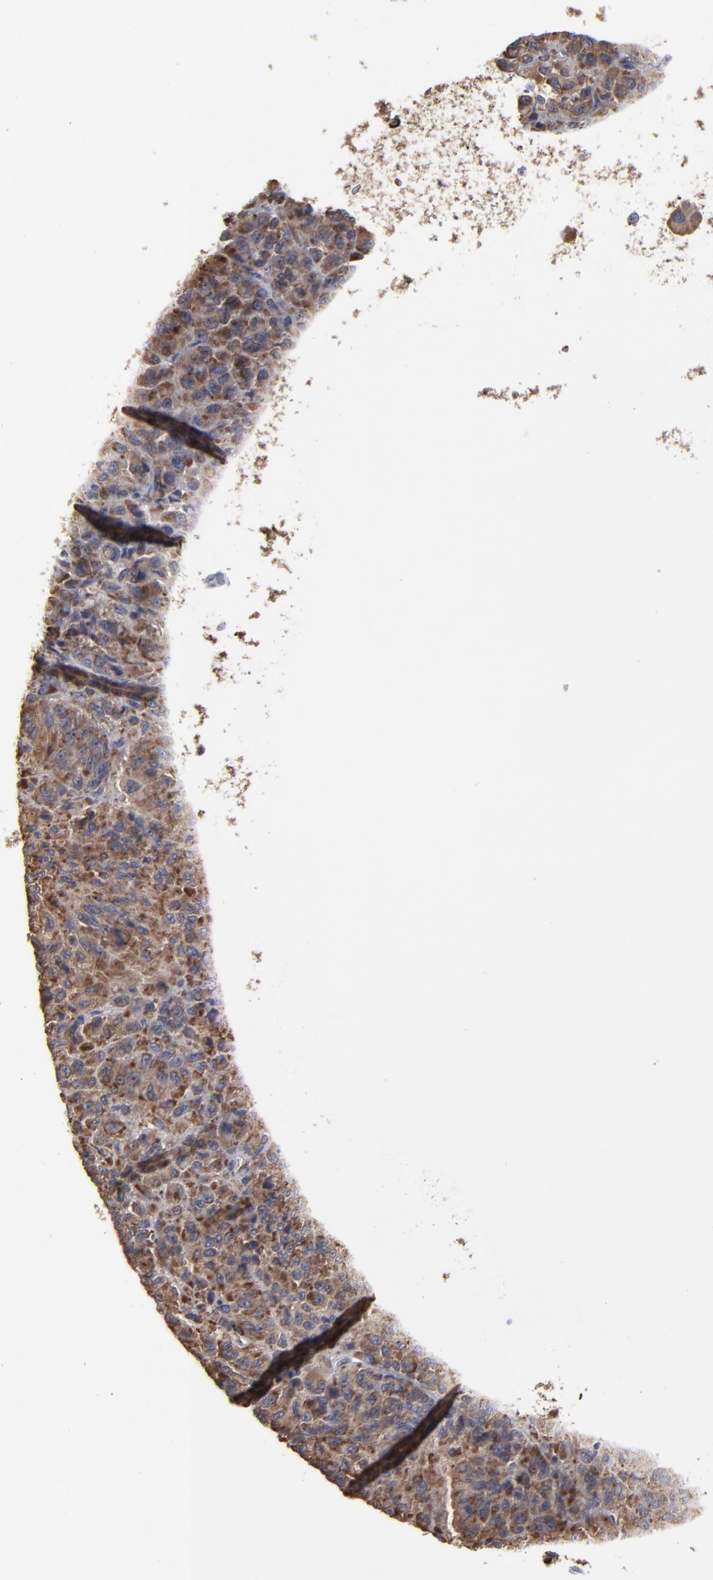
{"staining": {"intensity": "moderate", "quantity": ">75%", "location": "cytoplasmic/membranous"}, "tissue": "melanoma", "cell_type": "Tumor cells", "image_type": "cancer", "snomed": [{"axis": "morphology", "description": "Malignant melanoma, Metastatic site"}, {"axis": "topography", "description": "Lung"}], "caption": "Protein positivity by immunohistochemistry exhibits moderate cytoplasmic/membranous positivity in approximately >75% of tumor cells in malignant melanoma (metastatic site).", "gene": "SND1", "patient": {"sex": "male", "age": 64}}